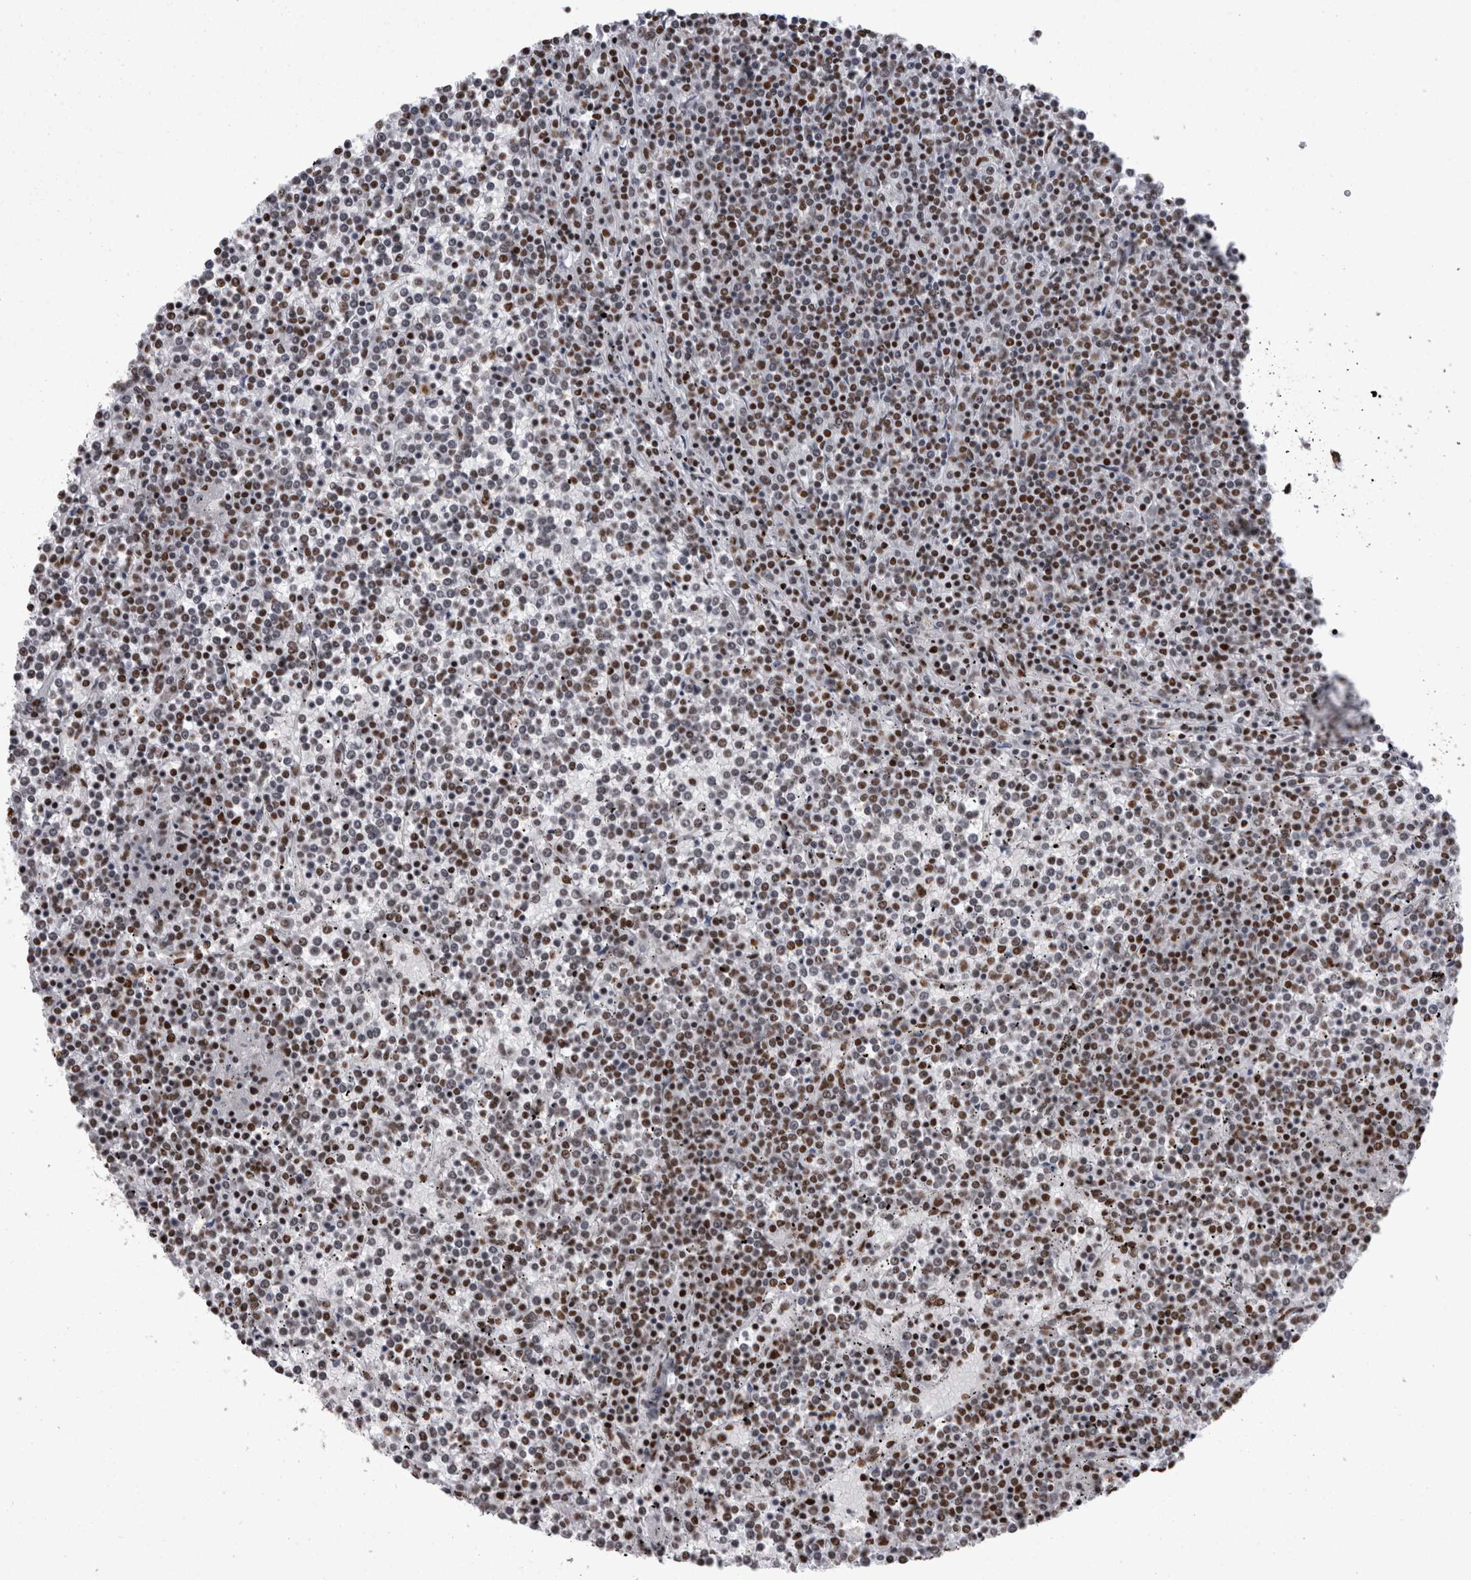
{"staining": {"intensity": "moderate", "quantity": ">75%", "location": "nuclear"}, "tissue": "lymphoma", "cell_type": "Tumor cells", "image_type": "cancer", "snomed": [{"axis": "morphology", "description": "Malignant lymphoma, non-Hodgkin's type, Low grade"}, {"axis": "topography", "description": "Spleen"}], "caption": "This image exhibits immunohistochemistry (IHC) staining of lymphoma, with medium moderate nuclear staining in approximately >75% of tumor cells.", "gene": "HNRNPM", "patient": {"sex": "female", "age": 19}}